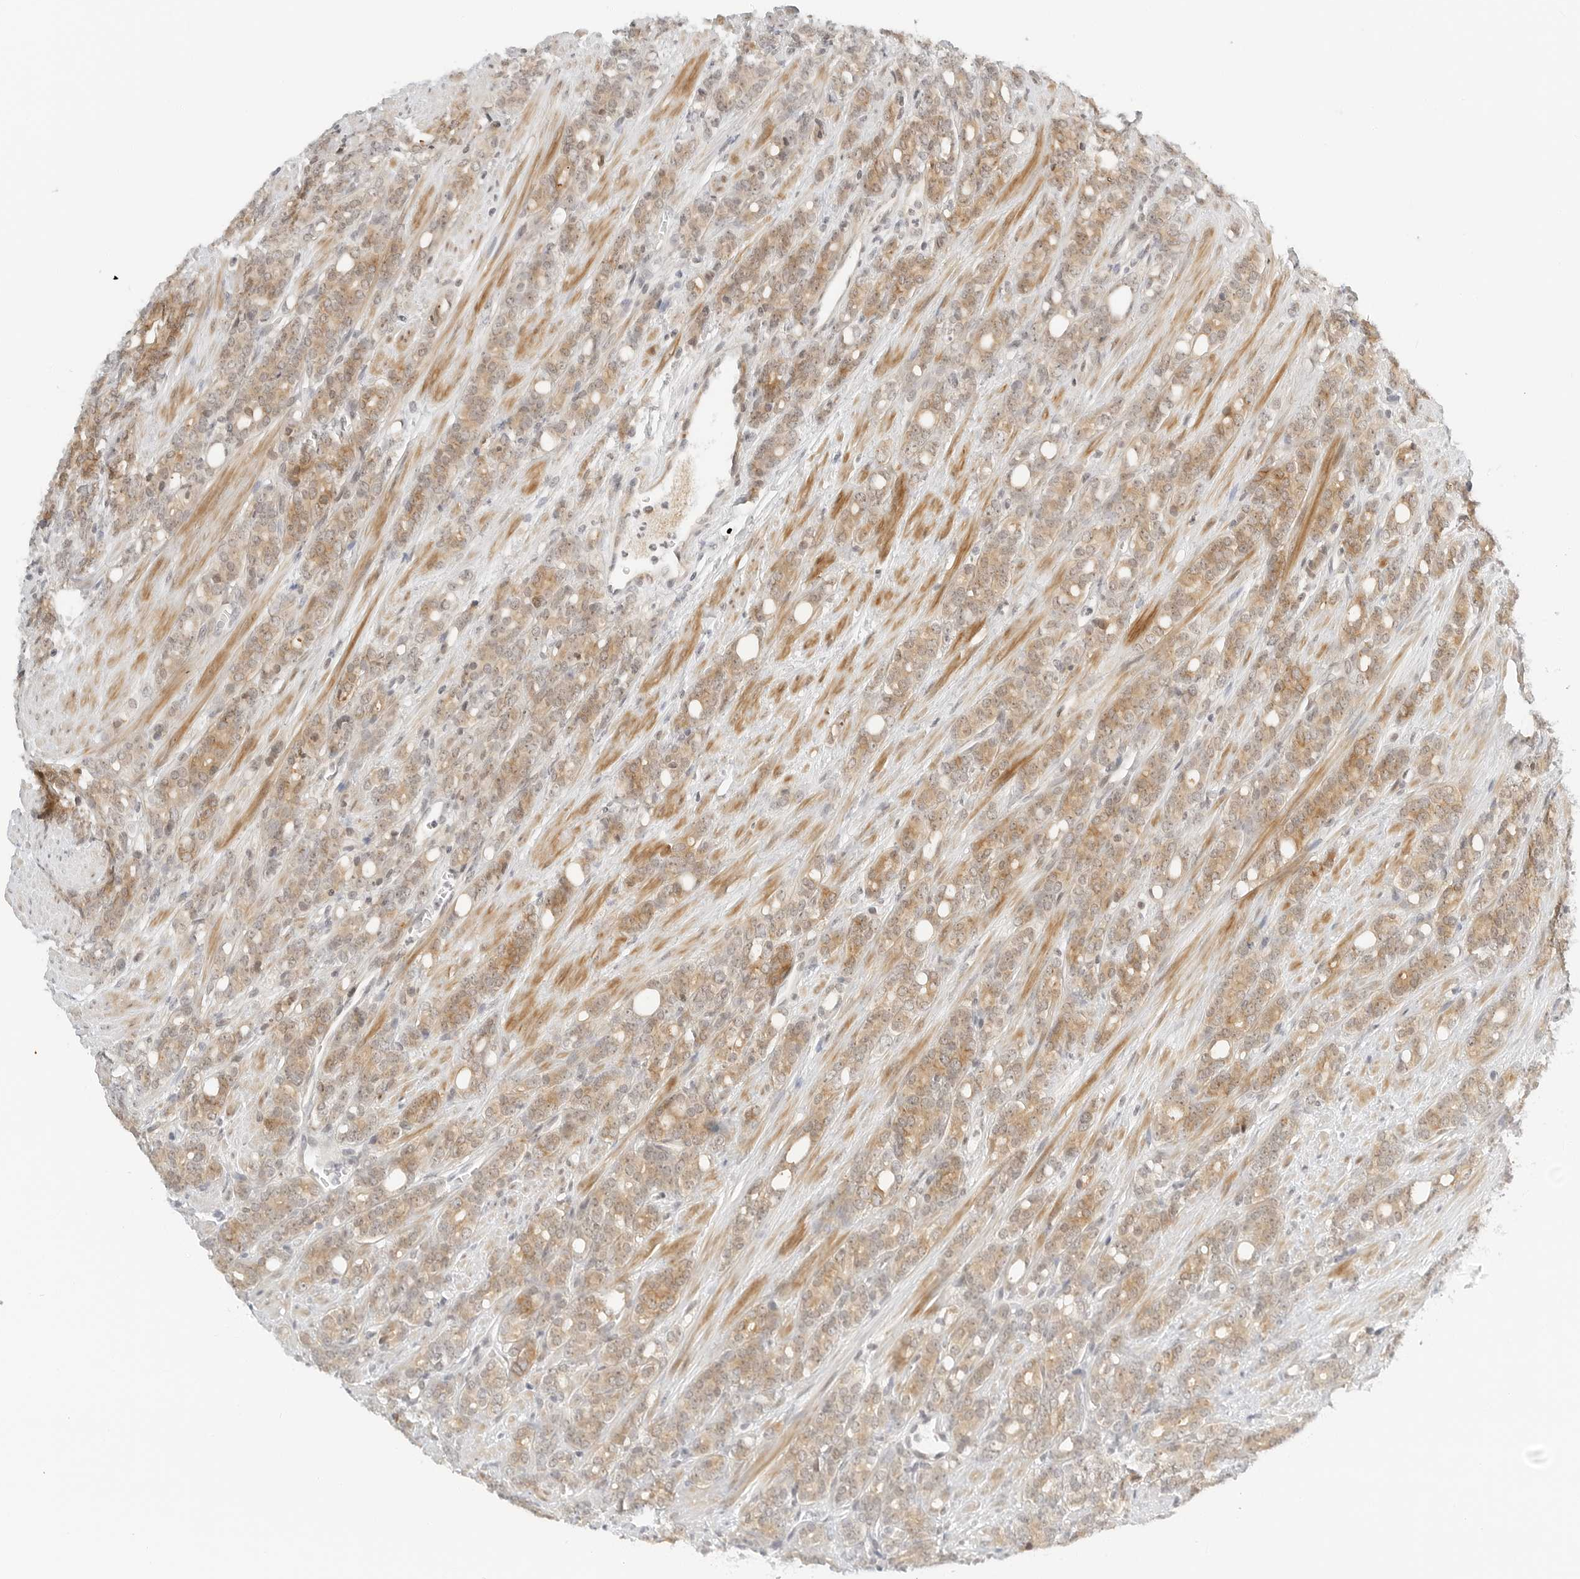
{"staining": {"intensity": "moderate", "quantity": ">75%", "location": "cytoplasmic/membranous"}, "tissue": "prostate cancer", "cell_type": "Tumor cells", "image_type": "cancer", "snomed": [{"axis": "morphology", "description": "Adenocarcinoma, High grade"}, {"axis": "topography", "description": "Prostate"}], "caption": "Immunohistochemistry of human prostate cancer demonstrates medium levels of moderate cytoplasmic/membranous staining in about >75% of tumor cells.", "gene": "NEO1", "patient": {"sex": "male", "age": 62}}